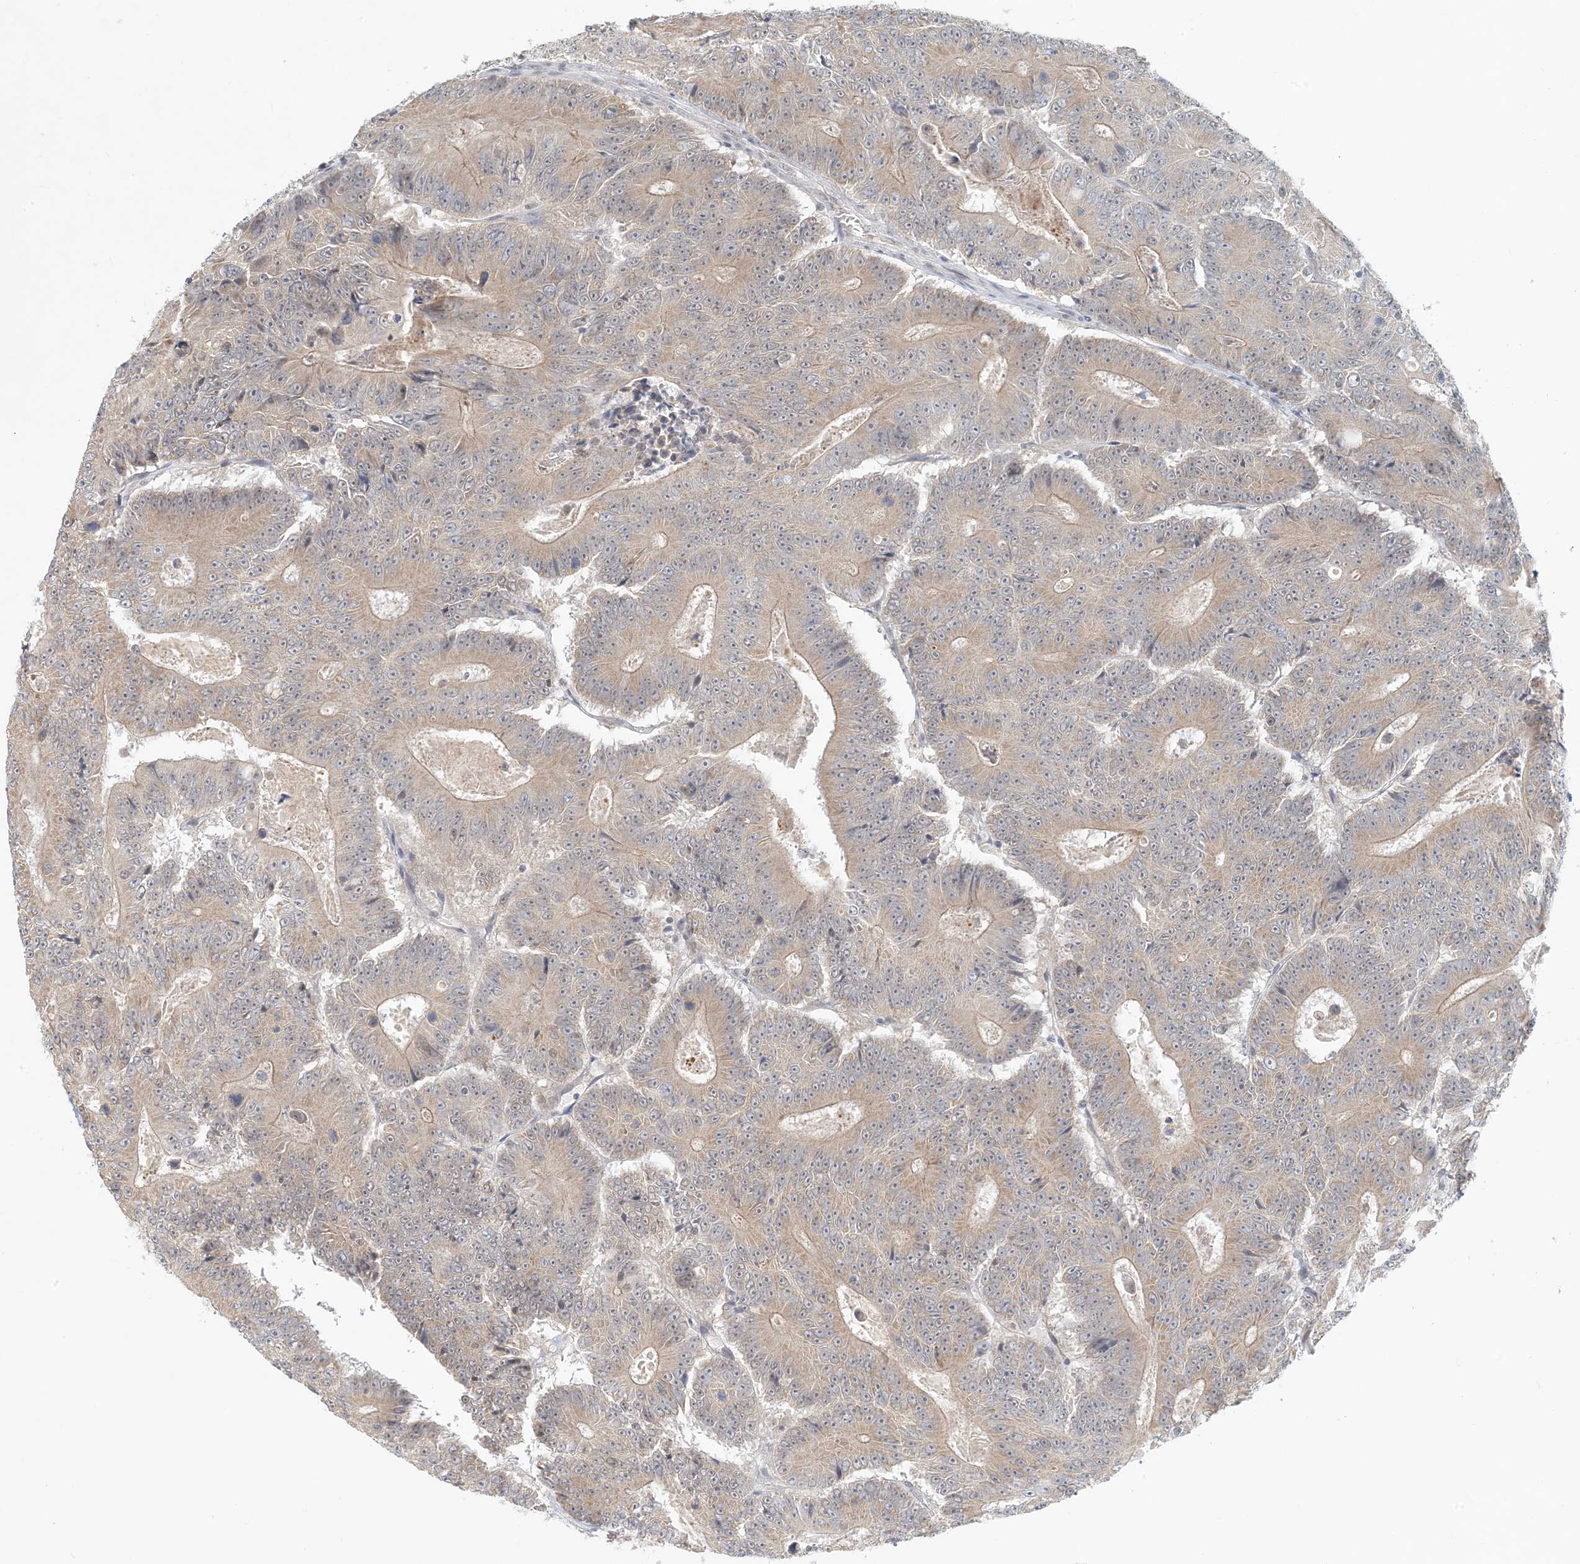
{"staining": {"intensity": "weak", "quantity": "25%-75%", "location": "cytoplasmic/membranous"}, "tissue": "colorectal cancer", "cell_type": "Tumor cells", "image_type": "cancer", "snomed": [{"axis": "morphology", "description": "Adenocarcinoma, NOS"}, {"axis": "topography", "description": "Colon"}], "caption": "Colorectal adenocarcinoma was stained to show a protein in brown. There is low levels of weak cytoplasmic/membranous expression in approximately 25%-75% of tumor cells.", "gene": "OBI1", "patient": {"sex": "male", "age": 83}}